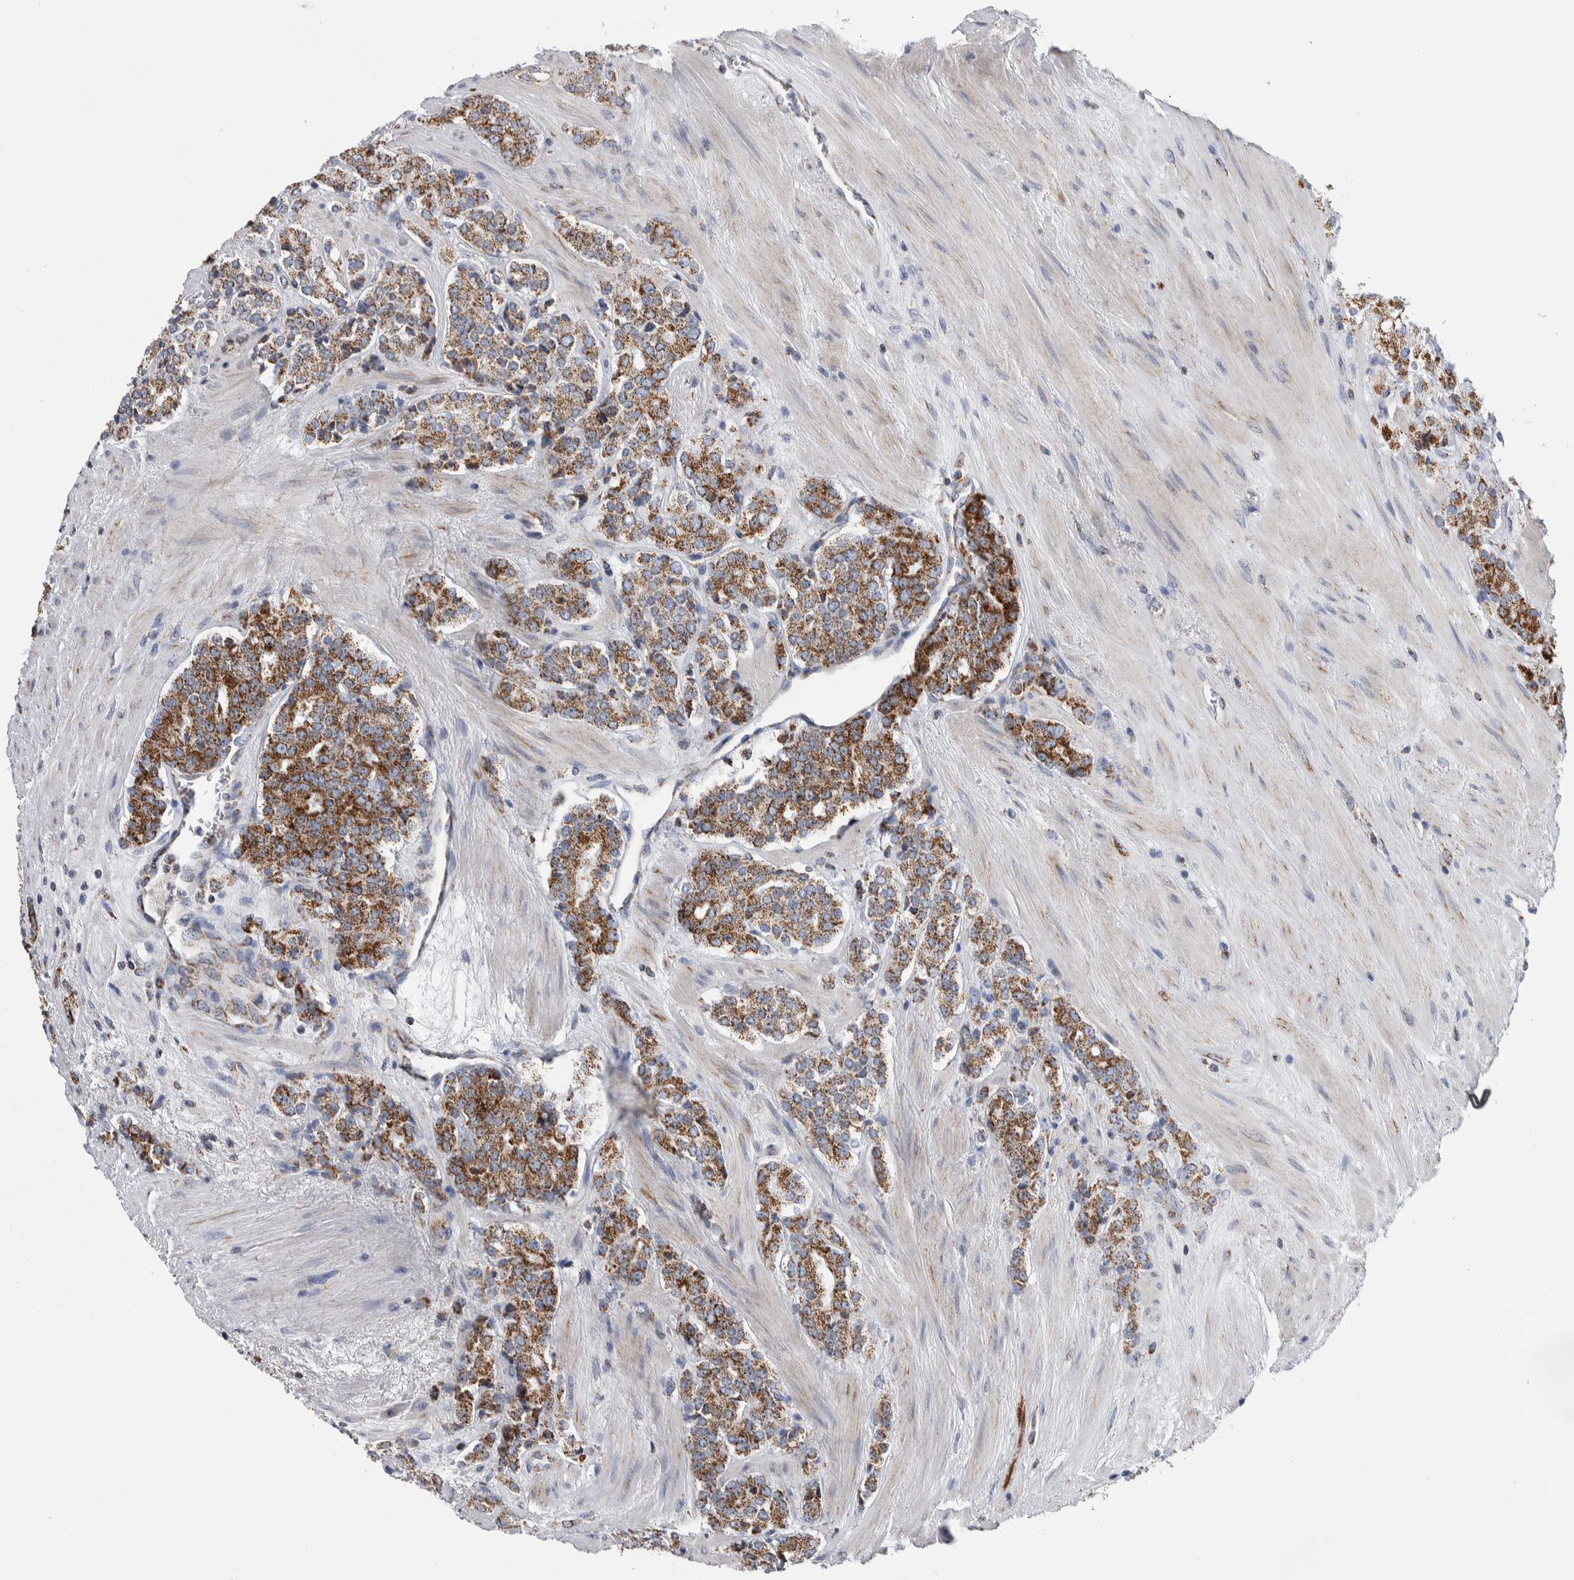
{"staining": {"intensity": "moderate", "quantity": ">75%", "location": "cytoplasmic/membranous"}, "tissue": "prostate cancer", "cell_type": "Tumor cells", "image_type": "cancer", "snomed": [{"axis": "morphology", "description": "Adenocarcinoma, High grade"}, {"axis": "topography", "description": "Prostate"}], "caption": "Prostate adenocarcinoma (high-grade) stained with a protein marker reveals moderate staining in tumor cells.", "gene": "ETFA", "patient": {"sex": "male", "age": 71}}